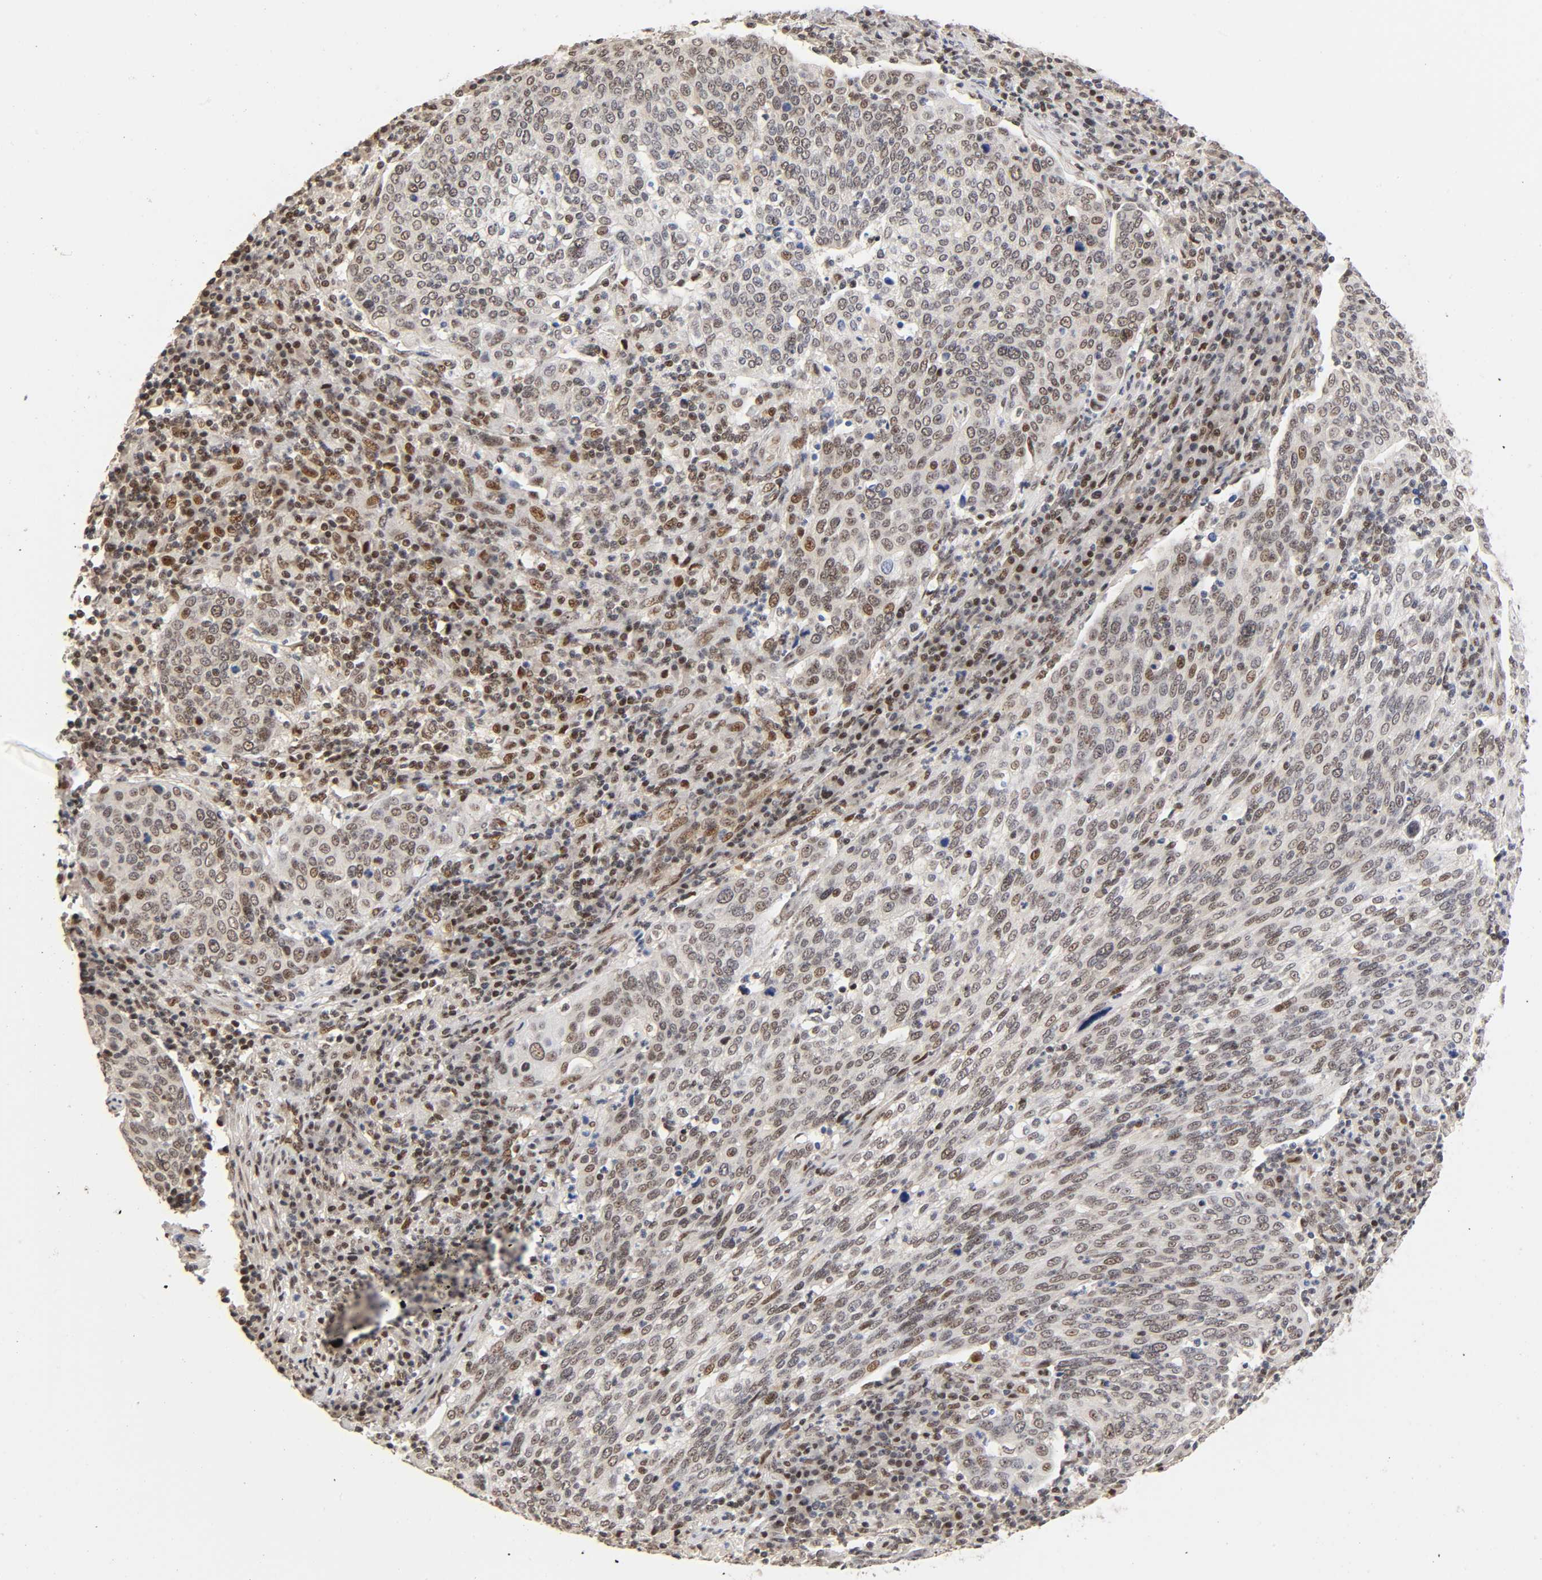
{"staining": {"intensity": "moderate", "quantity": ">75%", "location": "nuclear"}, "tissue": "cervical cancer", "cell_type": "Tumor cells", "image_type": "cancer", "snomed": [{"axis": "morphology", "description": "Squamous cell carcinoma, NOS"}, {"axis": "topography", "description": "Cervix"}], "caption": "About >75% of tumor cells in human cervical cancer demonstrate moderate nuclear protein staining as visualized by brown immunohistochemical staining.", "gene": "TP53RK", "patient": {"sex": "female", "age": 40}}